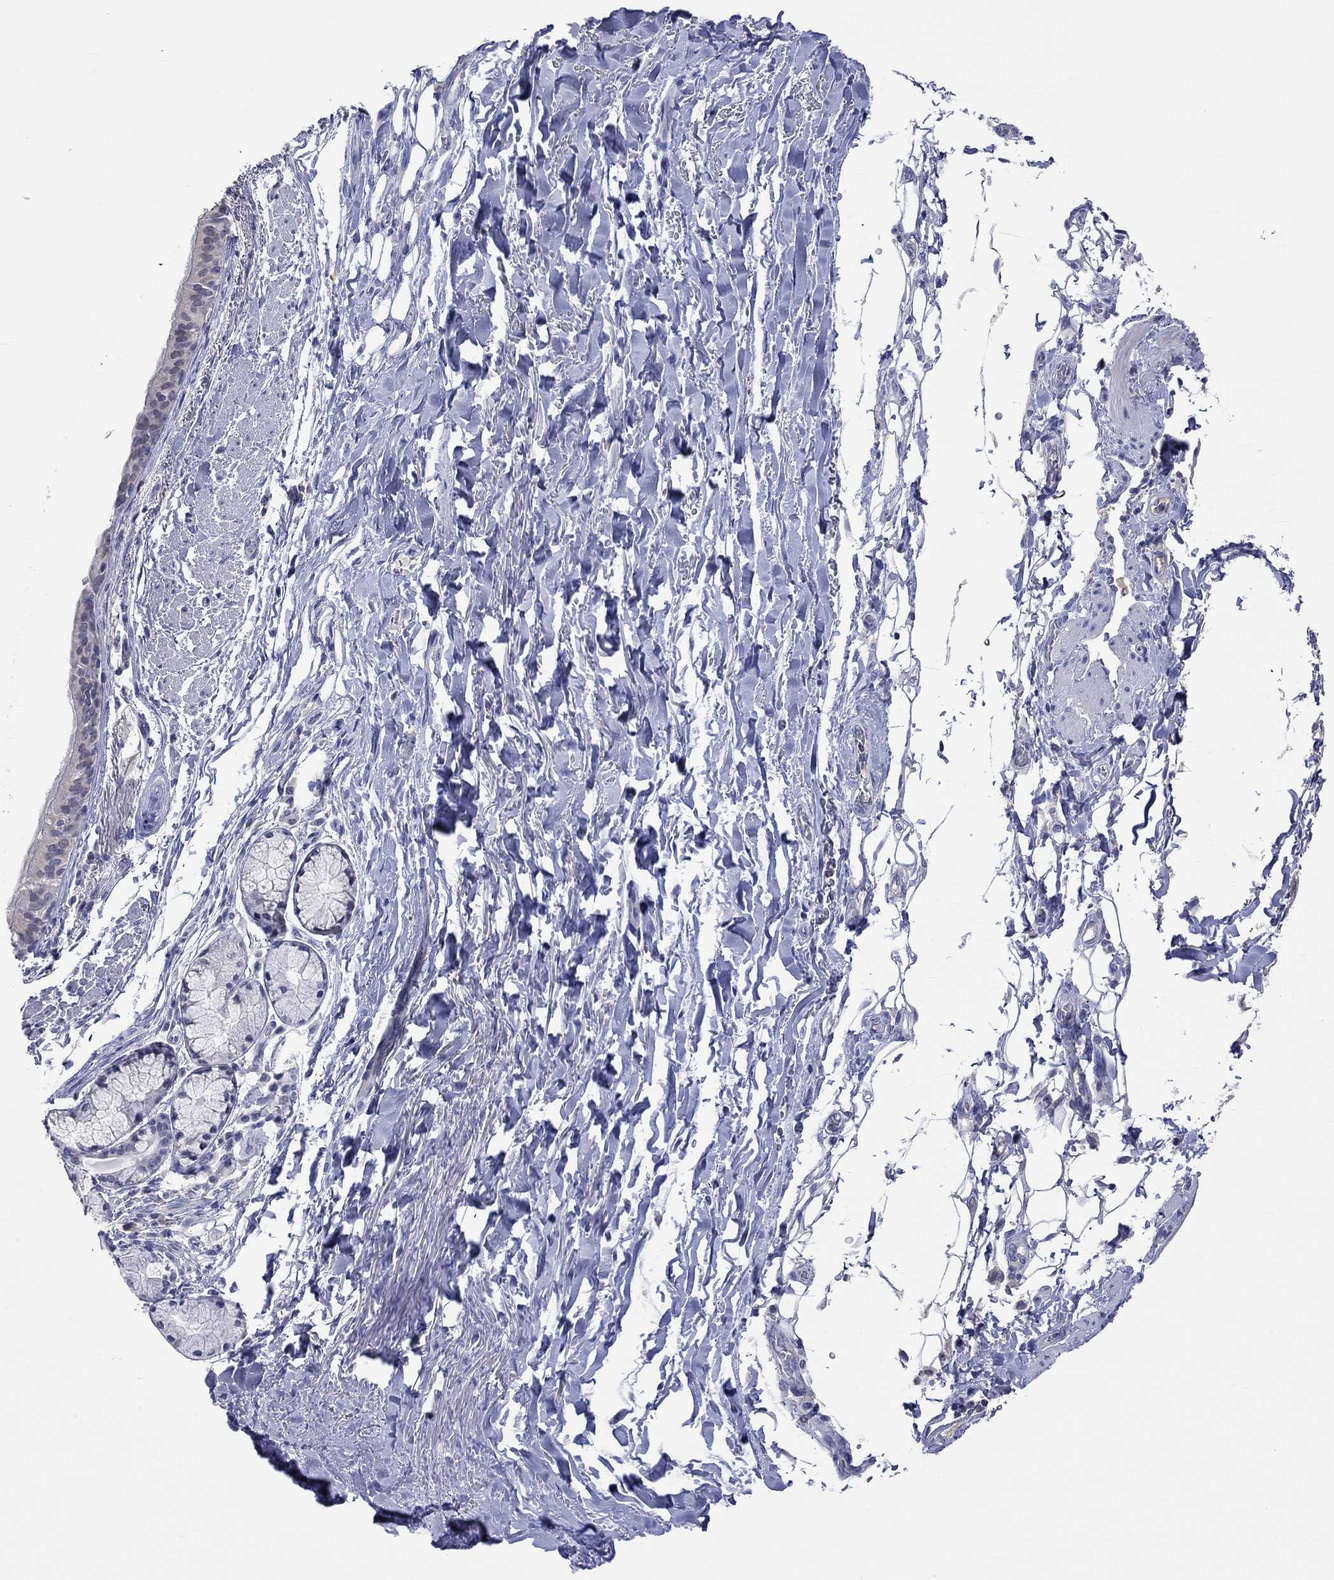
{"staining": {"intensity": "negative", "quantity": "none", "location": "none"}, "tissue": "bronchus", "cell_type": "Respiratory epithelial cells", "image_type": "normal", "snomed": [{"axis": "morphology", "description": "Normal tissue, NOS"}, {"axis": "morphology", "description": "Squamous cell carcinoma, NOS"}, {"axis": "topography", "description": "Bronchus"}, {"axis": "topography", "description": "Lung"}], "caption": "The immunohistochemistry micrograph has no significant staining in respiratory epithelial cells of bronchus. (DAB immunohistochemistry (IHC) visualized using brightfield microscopy, high magnification).", "gene": "LRFN4", "patient": {"sex": "male", "age": 69}}